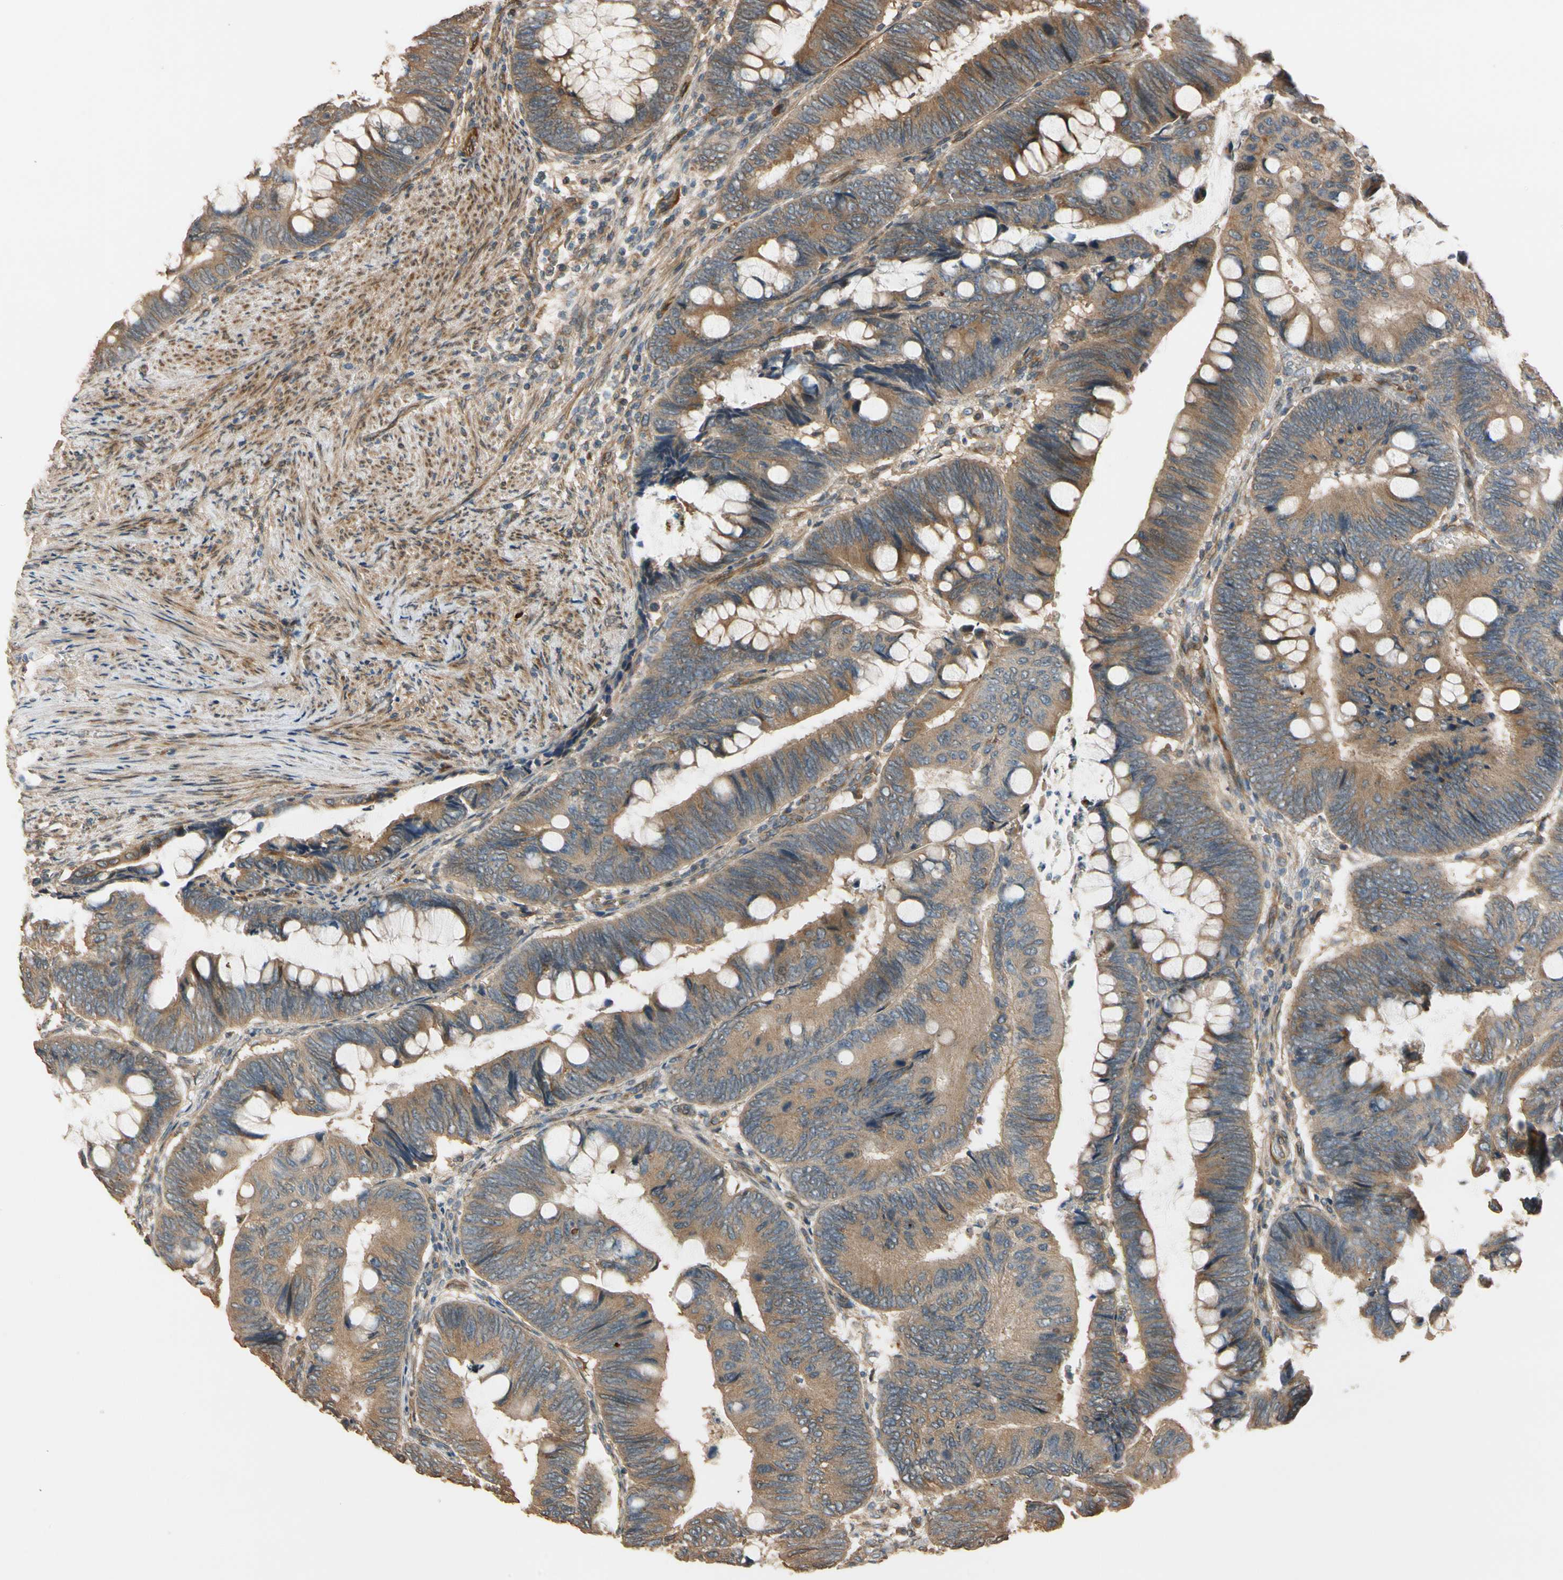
{"staining": {"intensity": "strong", "quantity": ">75%", "location": "cytoplasmic/membranous"}, "tissue": "colorectal cancer", "cell_type": "Tumor cells", "image_type": "cancer", "snomed": [{"axis": "morphology", "description": "Normal tissue, NOS"}, {"axis": "morphology", "description": "Adenocarcinoma, NOS"}, {"axis": "topography", "description": "Rectum"}, {"axis": "topography", "description": "Peripheral nerve tissue"}], "caption": "The histopathology image displays staining of colorectal adenocarcinoma, revealing strong cytoplasmic/membranous protein expression (brown color) within tumor cells.", "gene": "MGRN1", "patient": {"sex": "male", "age": 92}}